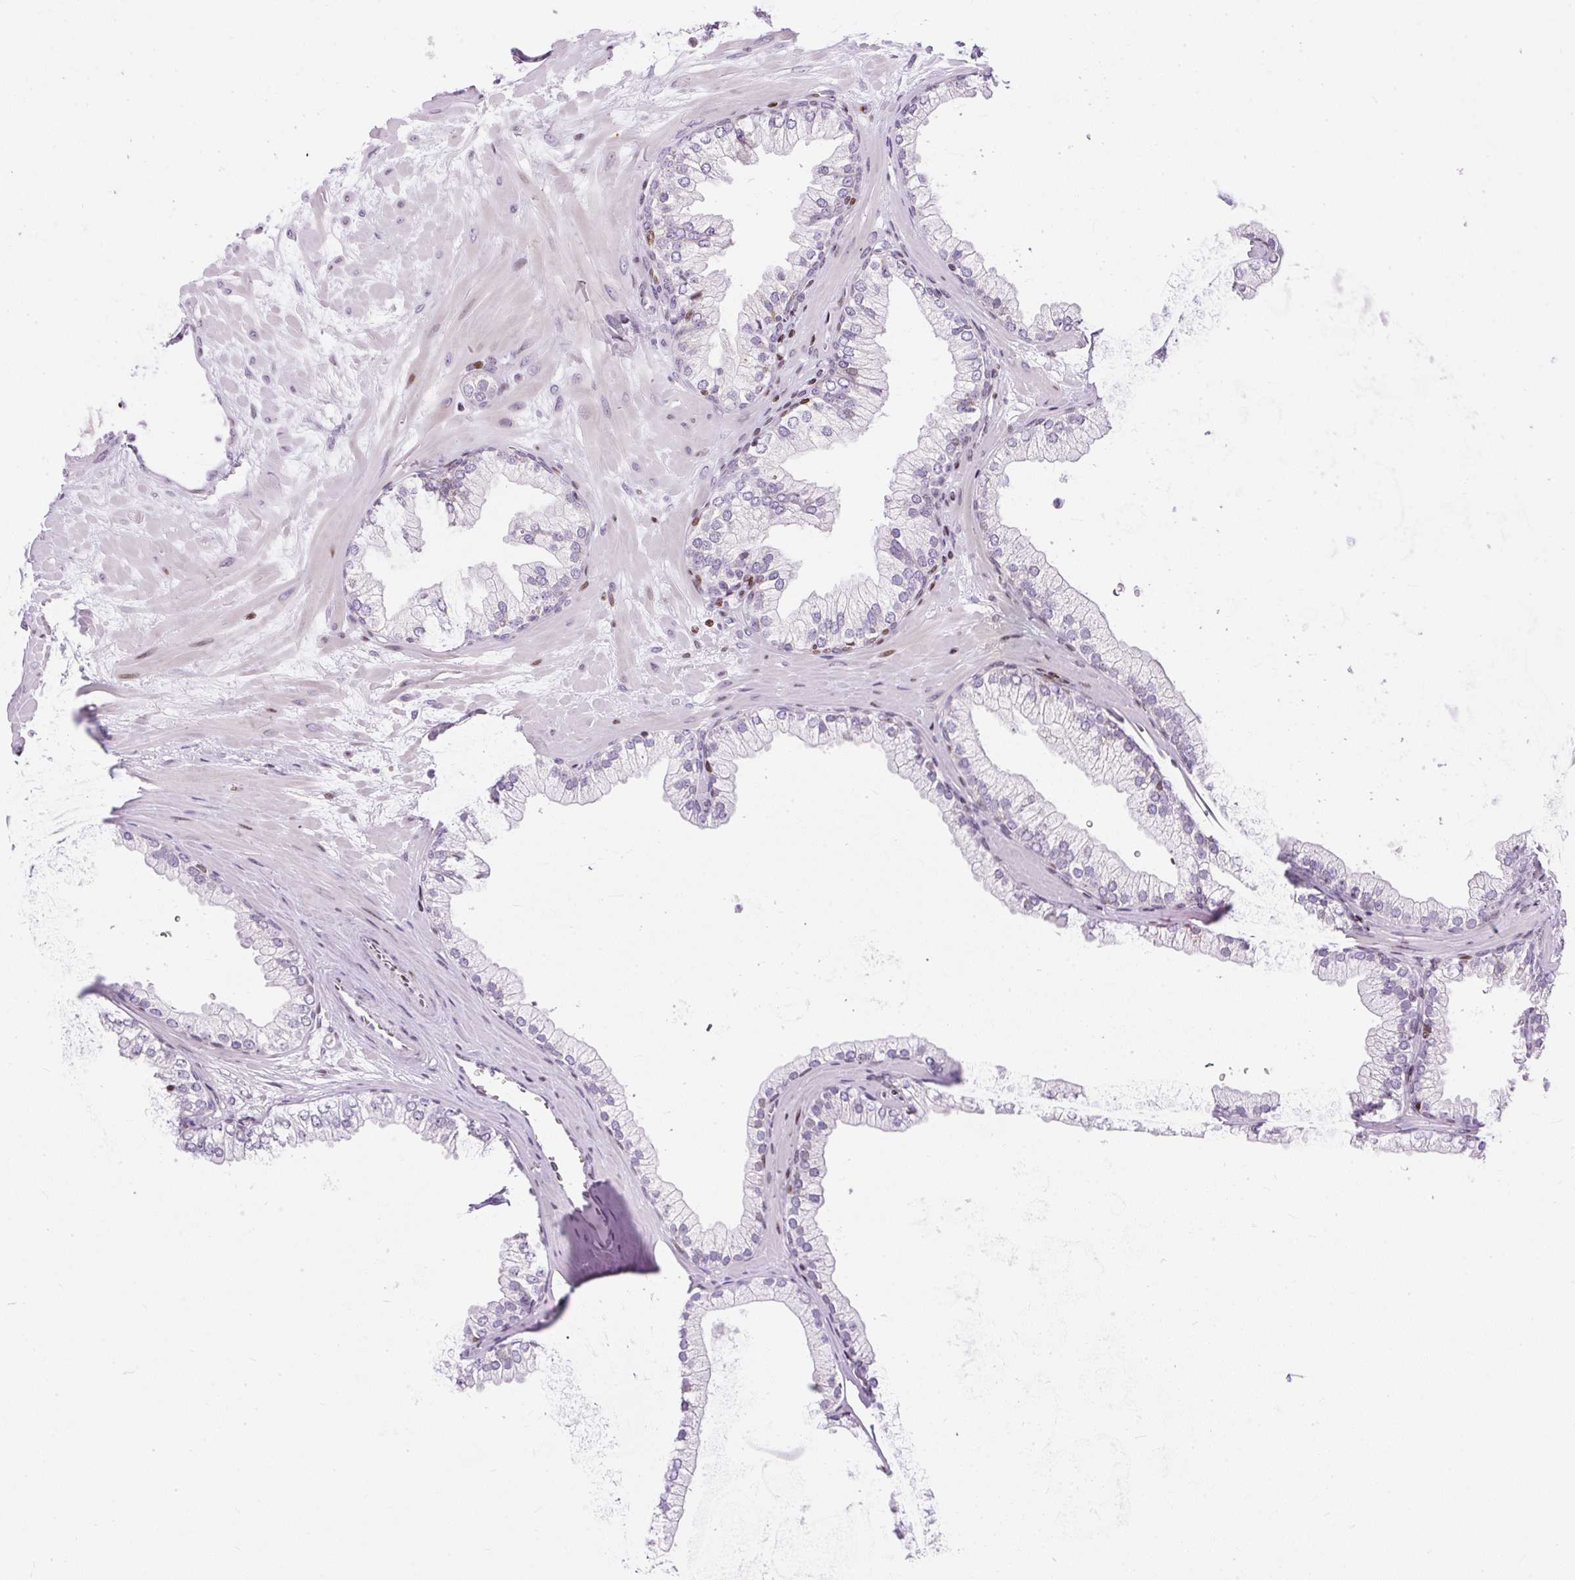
{"staining": {"intensity": "moderate", "quantity": "<25%", "location": "nuclear"}, "tissue": "prostate", "cell_type": "Glandular cells", "image_type": "normal", "snomed": [{"axis": "morphology", "description": "Normal tissue, NOS"}, {"axis": "topography", "description": "Prostate"}, {"axis": "topography", "description": "Peripheral nerve tissue"}], "caption": "High-power microscopy captured an immunohistochemistry micrograph of unremarkable prostate, revealing moderate nuclear staining in approximately <25% of glandular cells.", "gene": "TMEM177", "patient": {"sex": "male", "age": 61}}